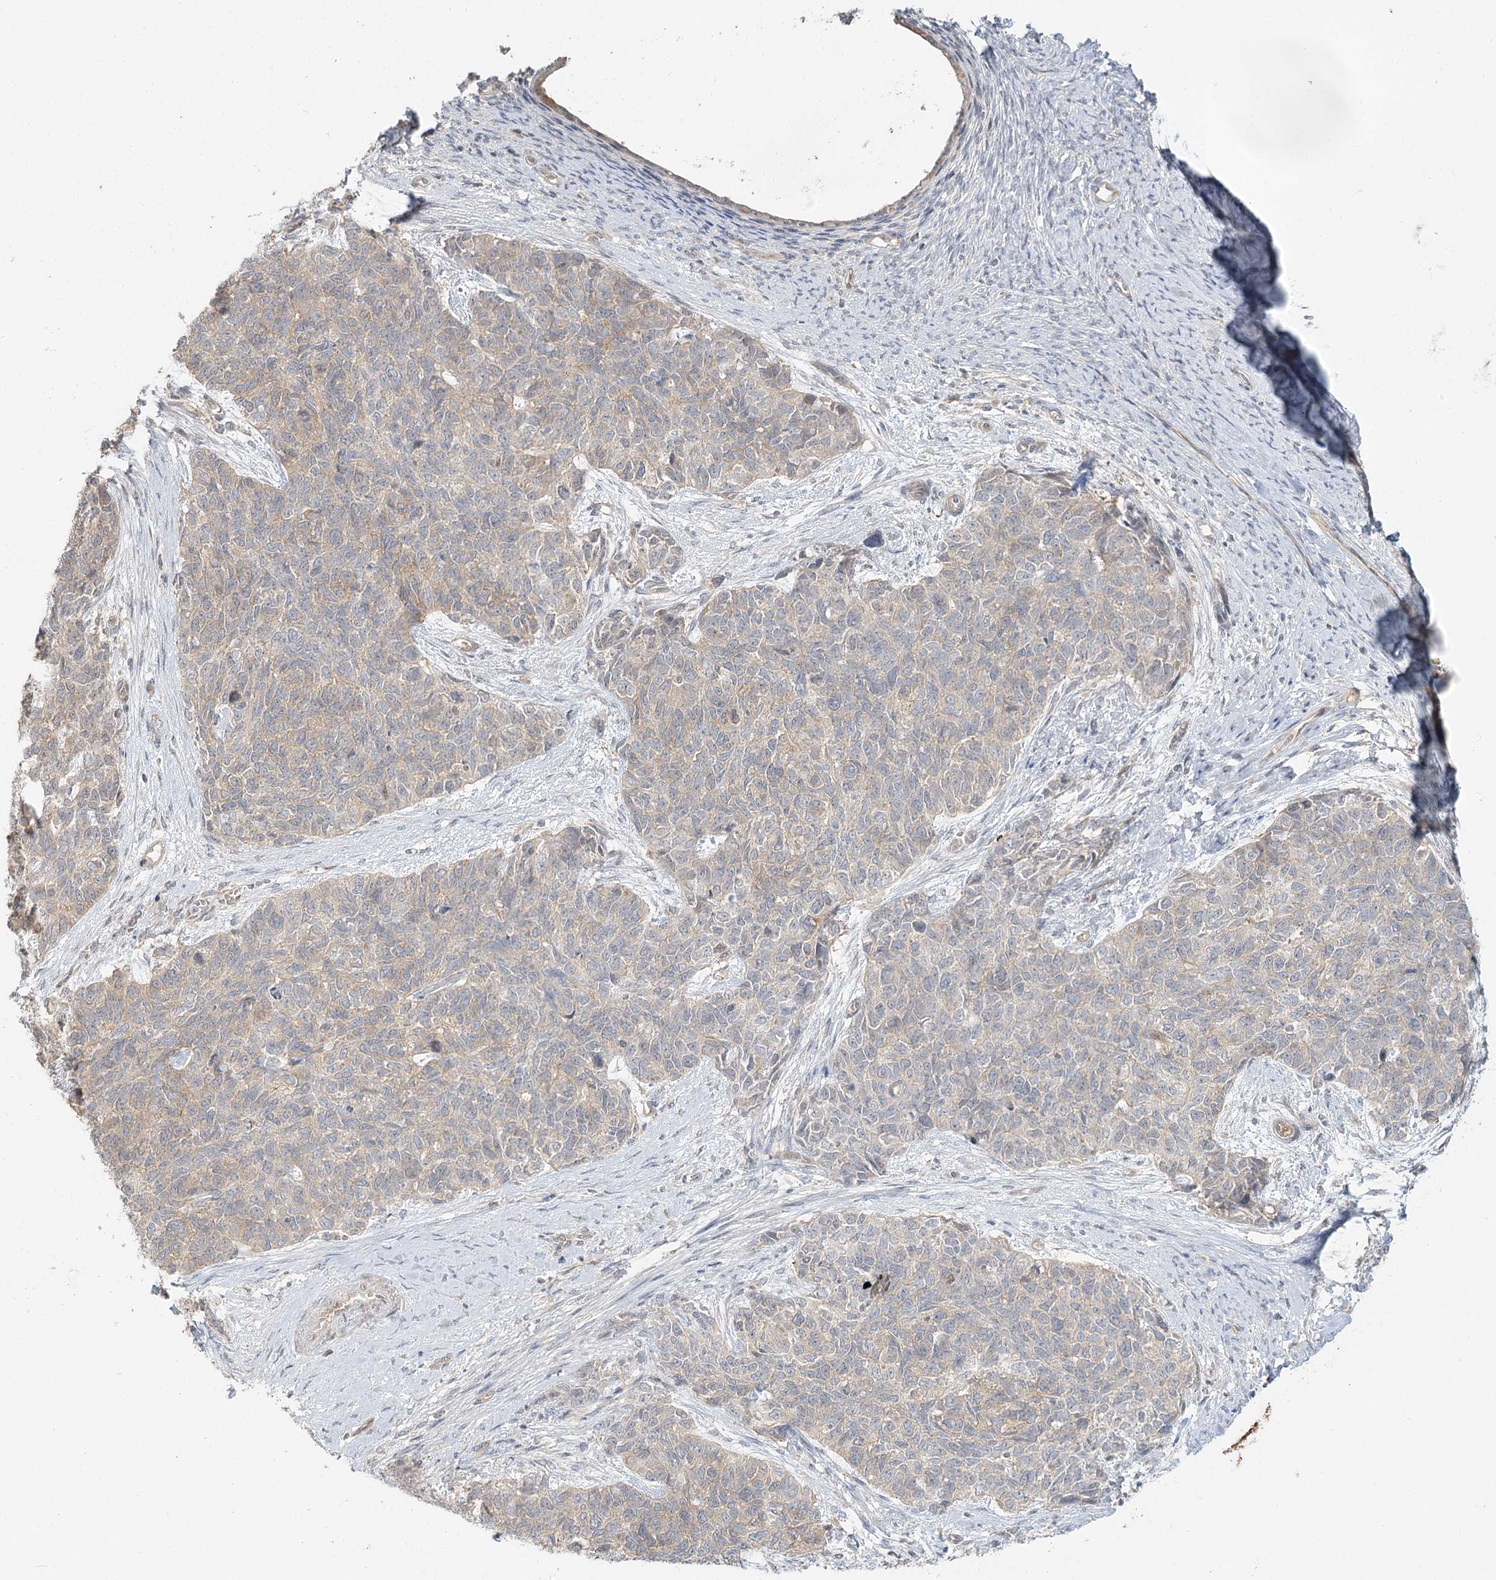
{"staining": {"intensity": "weak", "quantity": "<25%", "location": "cytoplasmic/membranous"}, "tissue": "cervical cancer", "cell_type": "Tumor cells", "image_type": "cancer", "snomed": [{"axis": "morphology", "description": "Squamous cell carcinoma, NOS"}, {"axis": "topography", "description": "Cervix"}], "caption": "IHC photomicrograph of neoplastic tissue: cervical cancer stained with DAB (3,3'-diaminobenzidine) shows no significant protein positivity in tumor cells.", "gene": "GUCY2C", "patient": {"sex": "female", "age": 63}}